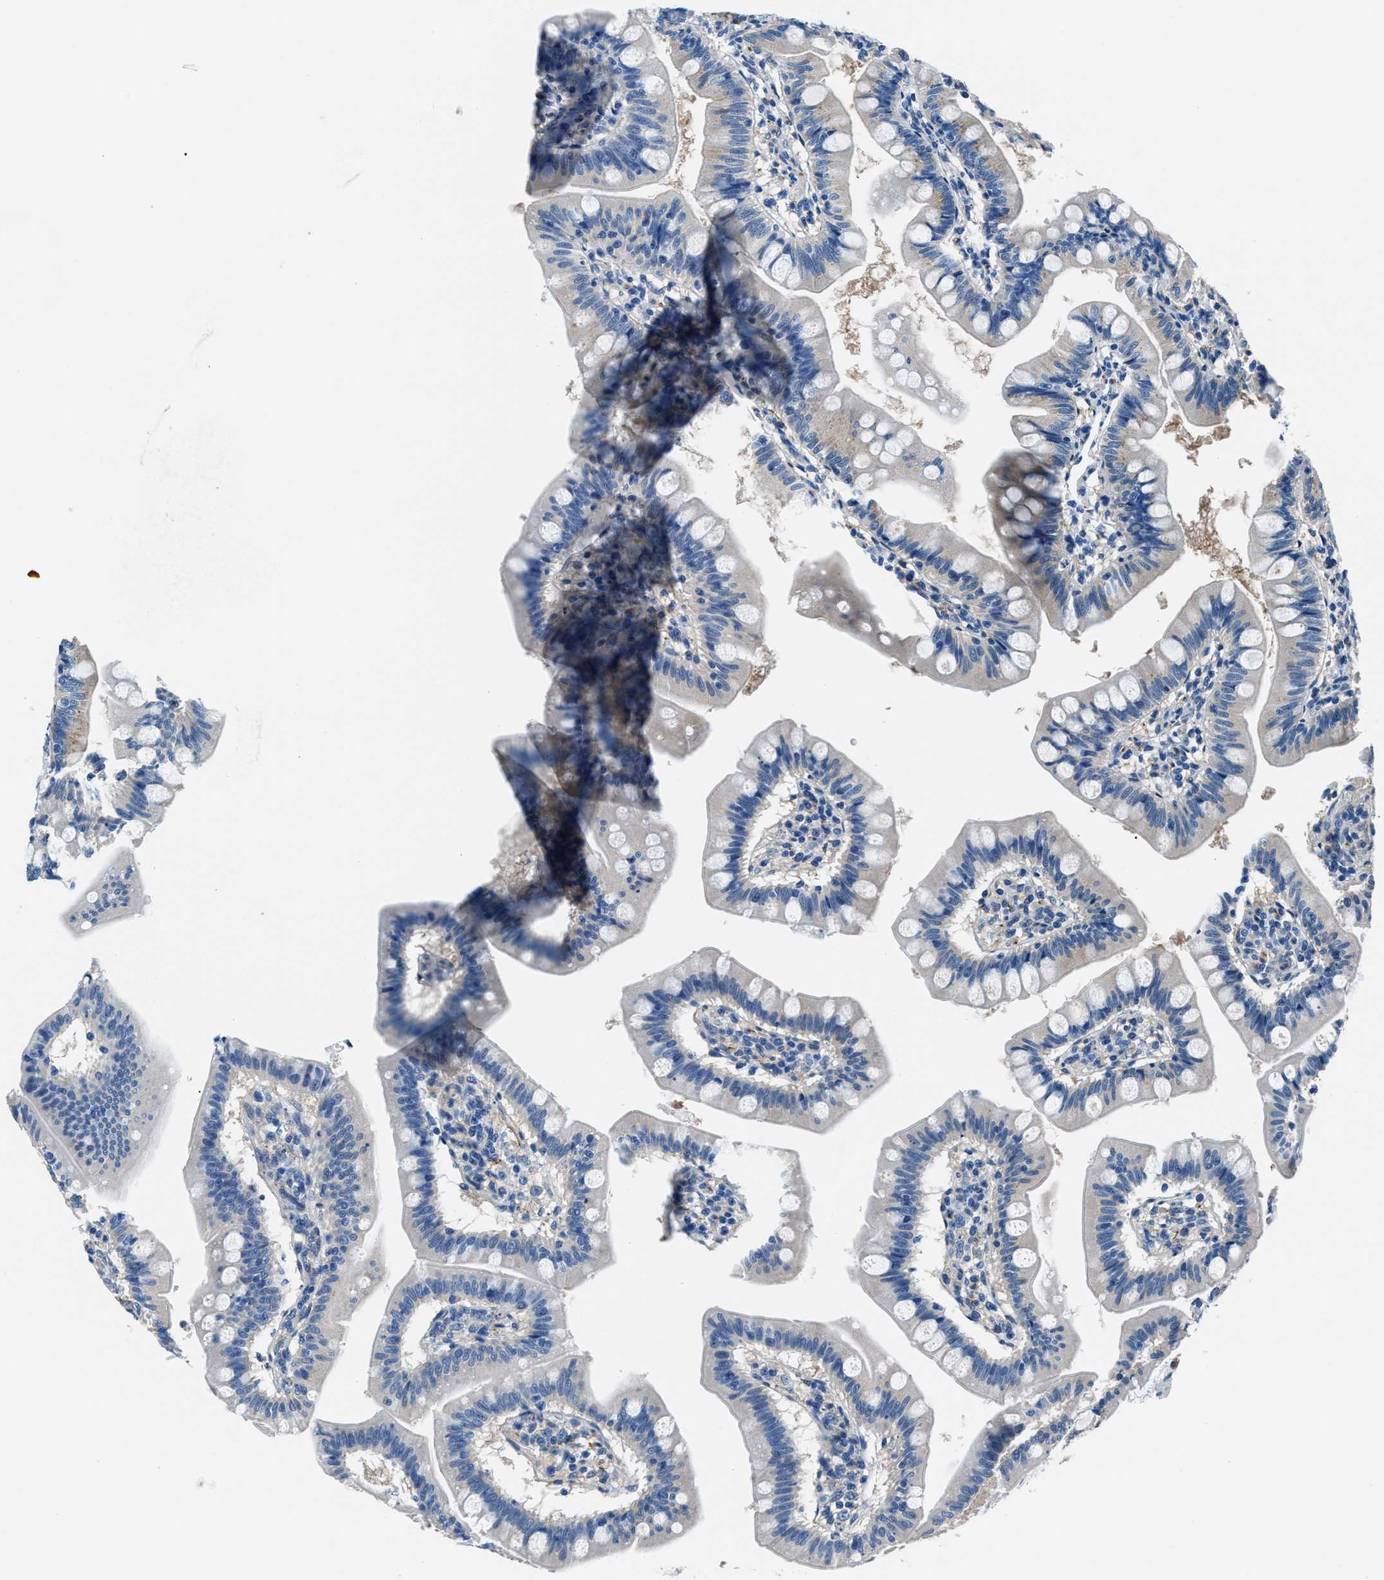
{"staining": {"intensity": "weak", "quantity": "25%-75%", "location": "cytoplasmic/membranous"}, "tissue": "small intestine", "cell_type": "Glandular cells", "image_type": "normal", "snomed": [{"axis": "morphology", "description": "Normal tissue, NOS"}, {"axis": "topography", "description": "Small intestine"}], "caption": "Protein expression analysis of benign small intestine shows weak cytoplasmic/membranous expression in approximately 25%-75% of glandular cells. The staining was performed using DAB (3,3'-diaminobenzidine), with brown indicating positive protein expression. Nuclei are stained blue with hematoxylin.", "gene": "PRTFDC1", "patient": {"sex": "male", "age": 7}}